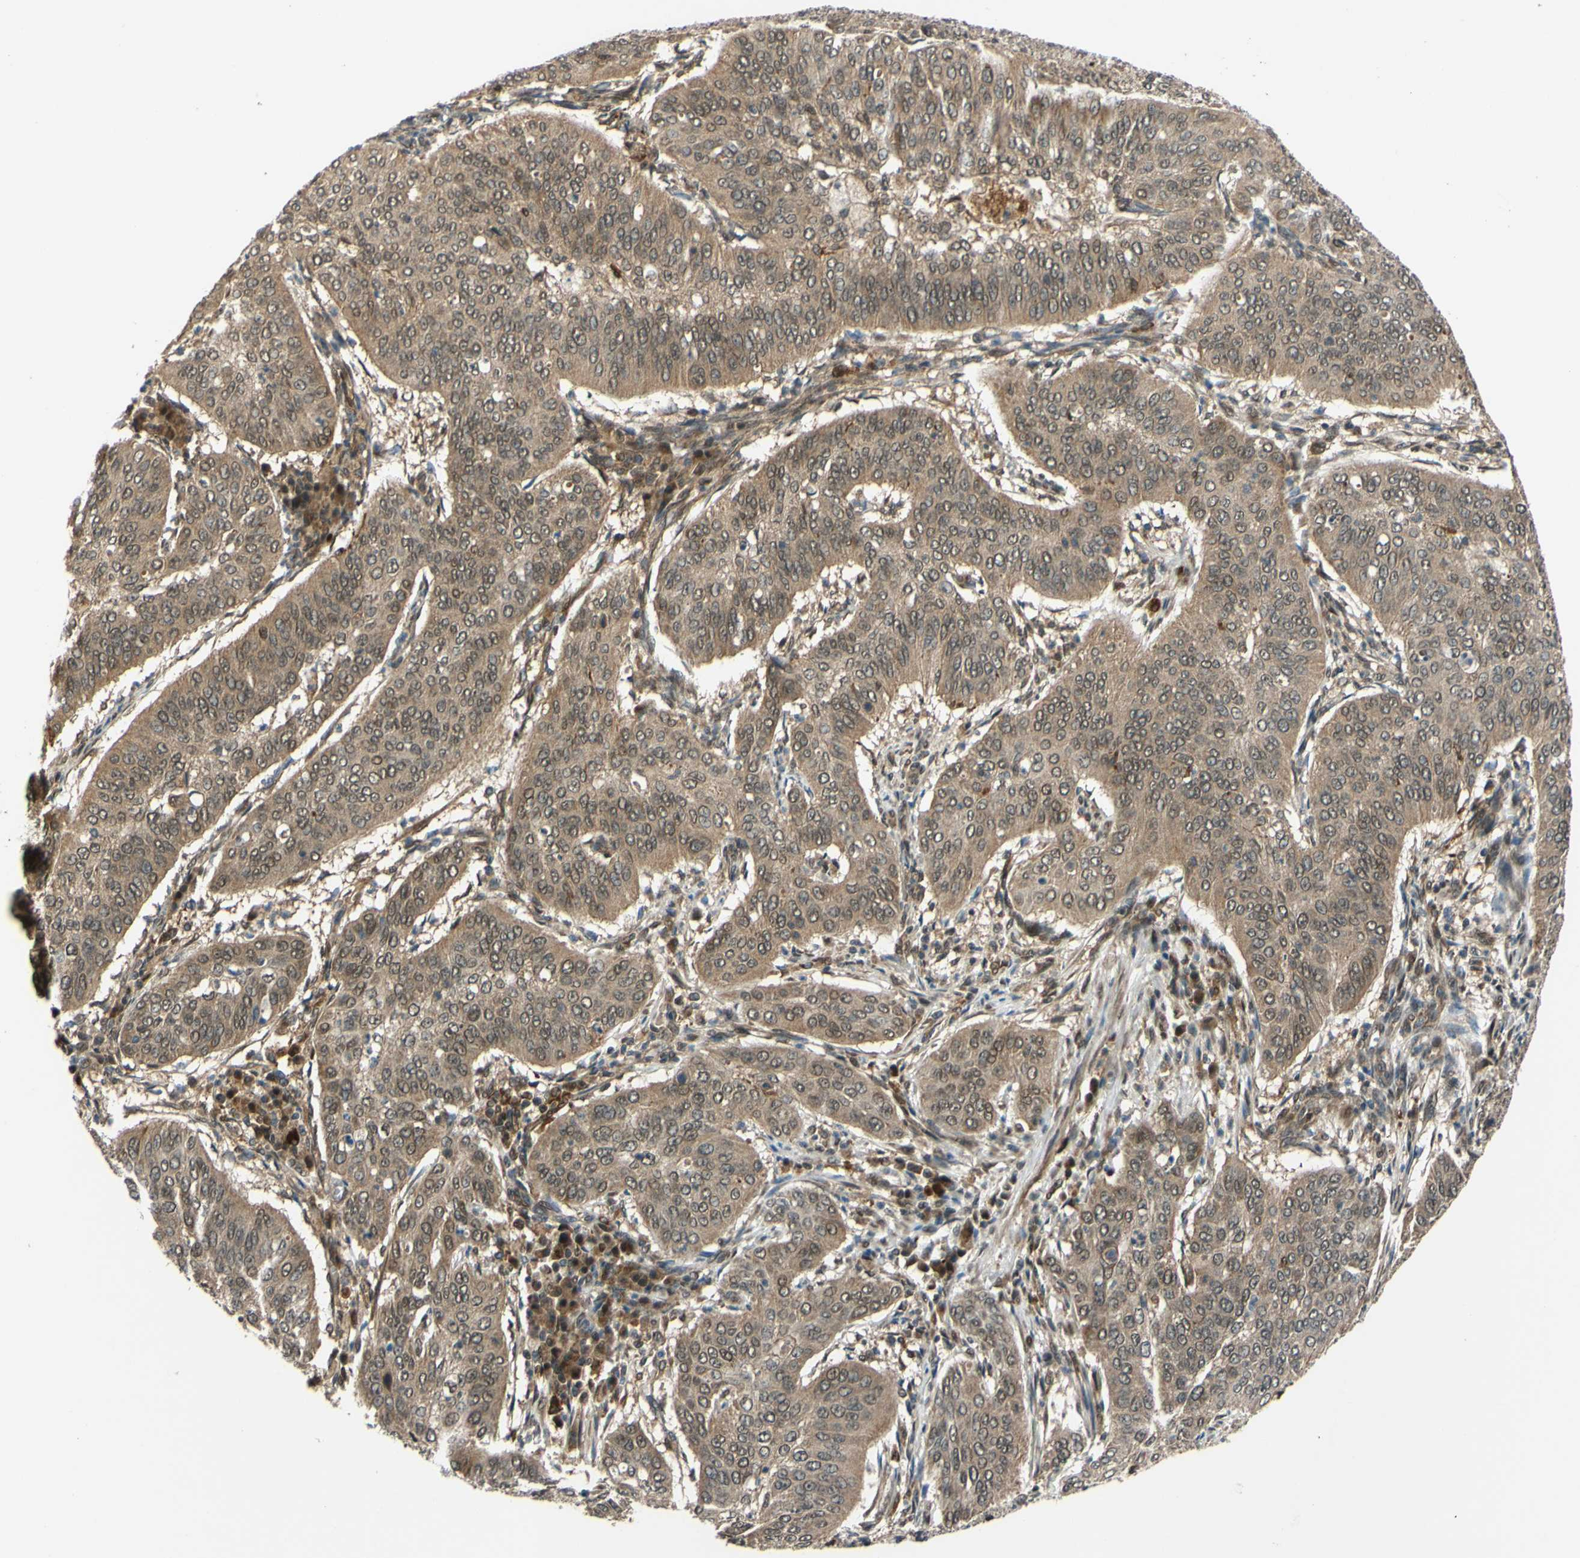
{"staining": {"intensity": "weak", "quantity": ">75%", "location": "cytoplasmic/membranous"}, "tissue": "cervical cancer", "cell_type": "Tumor cells", "image_type": "cancer", "snomed": [{"axis": "morphology", "description": "Normal tissue, NOS"}, {"axis": "morphology", "description": "Squamous cell carcinoma, NOS"}, {"axis": "topography", "description": "Cervix"}], "caption": "Brown immunohistochemical staining in human cervical squamous cell carcinoma shows weak cytoplasmic/membranous expression in about >75% of tumor cells.", "gene": "ABCC8", "patient": {"sex": "female", "age": 39}}